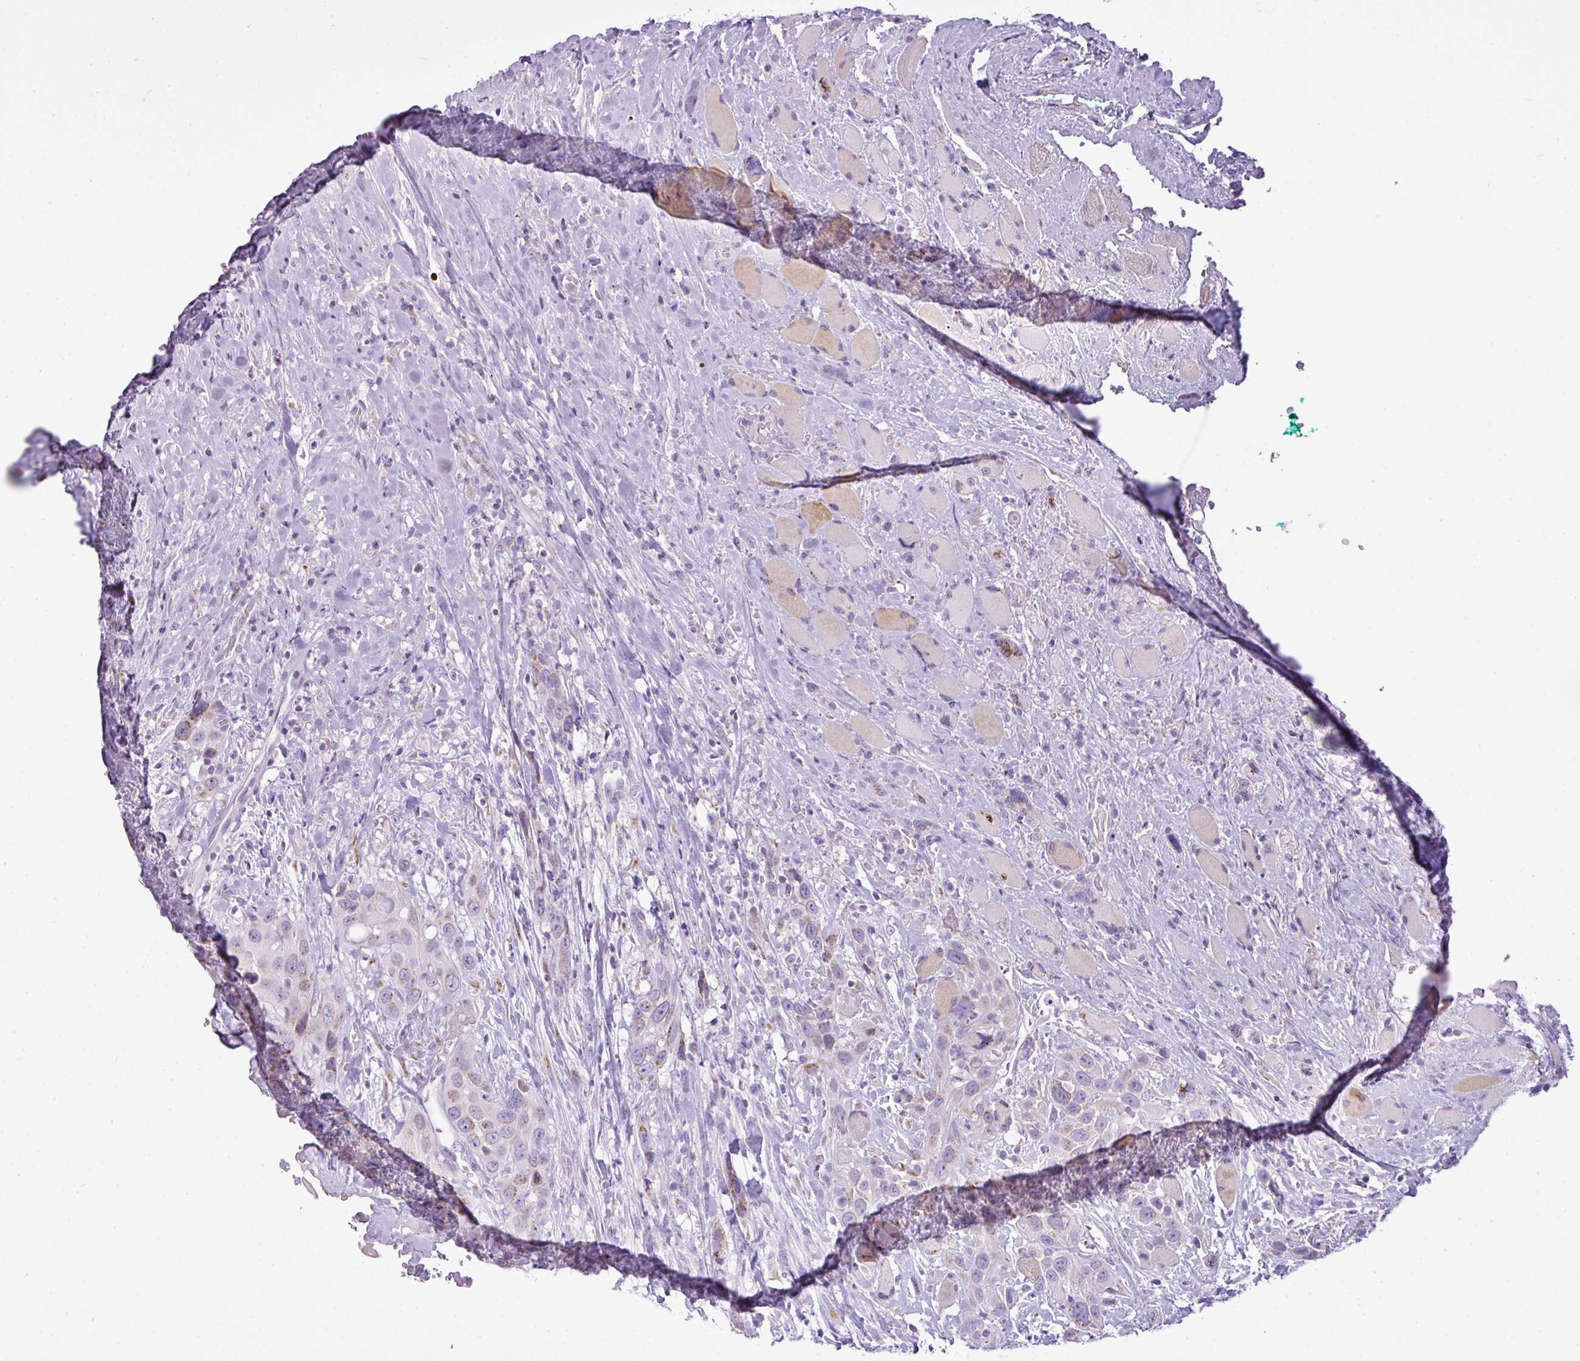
{"staining": {"intensity": "weak", "quantity": "<25%", "location": "cytoplasmic/membranous"}, "tissue": "head and neck cancer", "cell_type": "Tumor cells", "image_type": "cancer", "snomed": [{"axis": "morphology", "description": "Squamous cell carcinoma, NOS"}, {"axis": "topography", "description": "Head-Neck"}], "caption": "IHC image of neoplastic tissue: human squamous cell carcinoma (head and neck) stained with DAB (3,3'-diaminobenzidine) shows no significant protein positivity in tumor cells.", "gene": "FAM43A", "patient": {"sex": "male", "age": 81}}